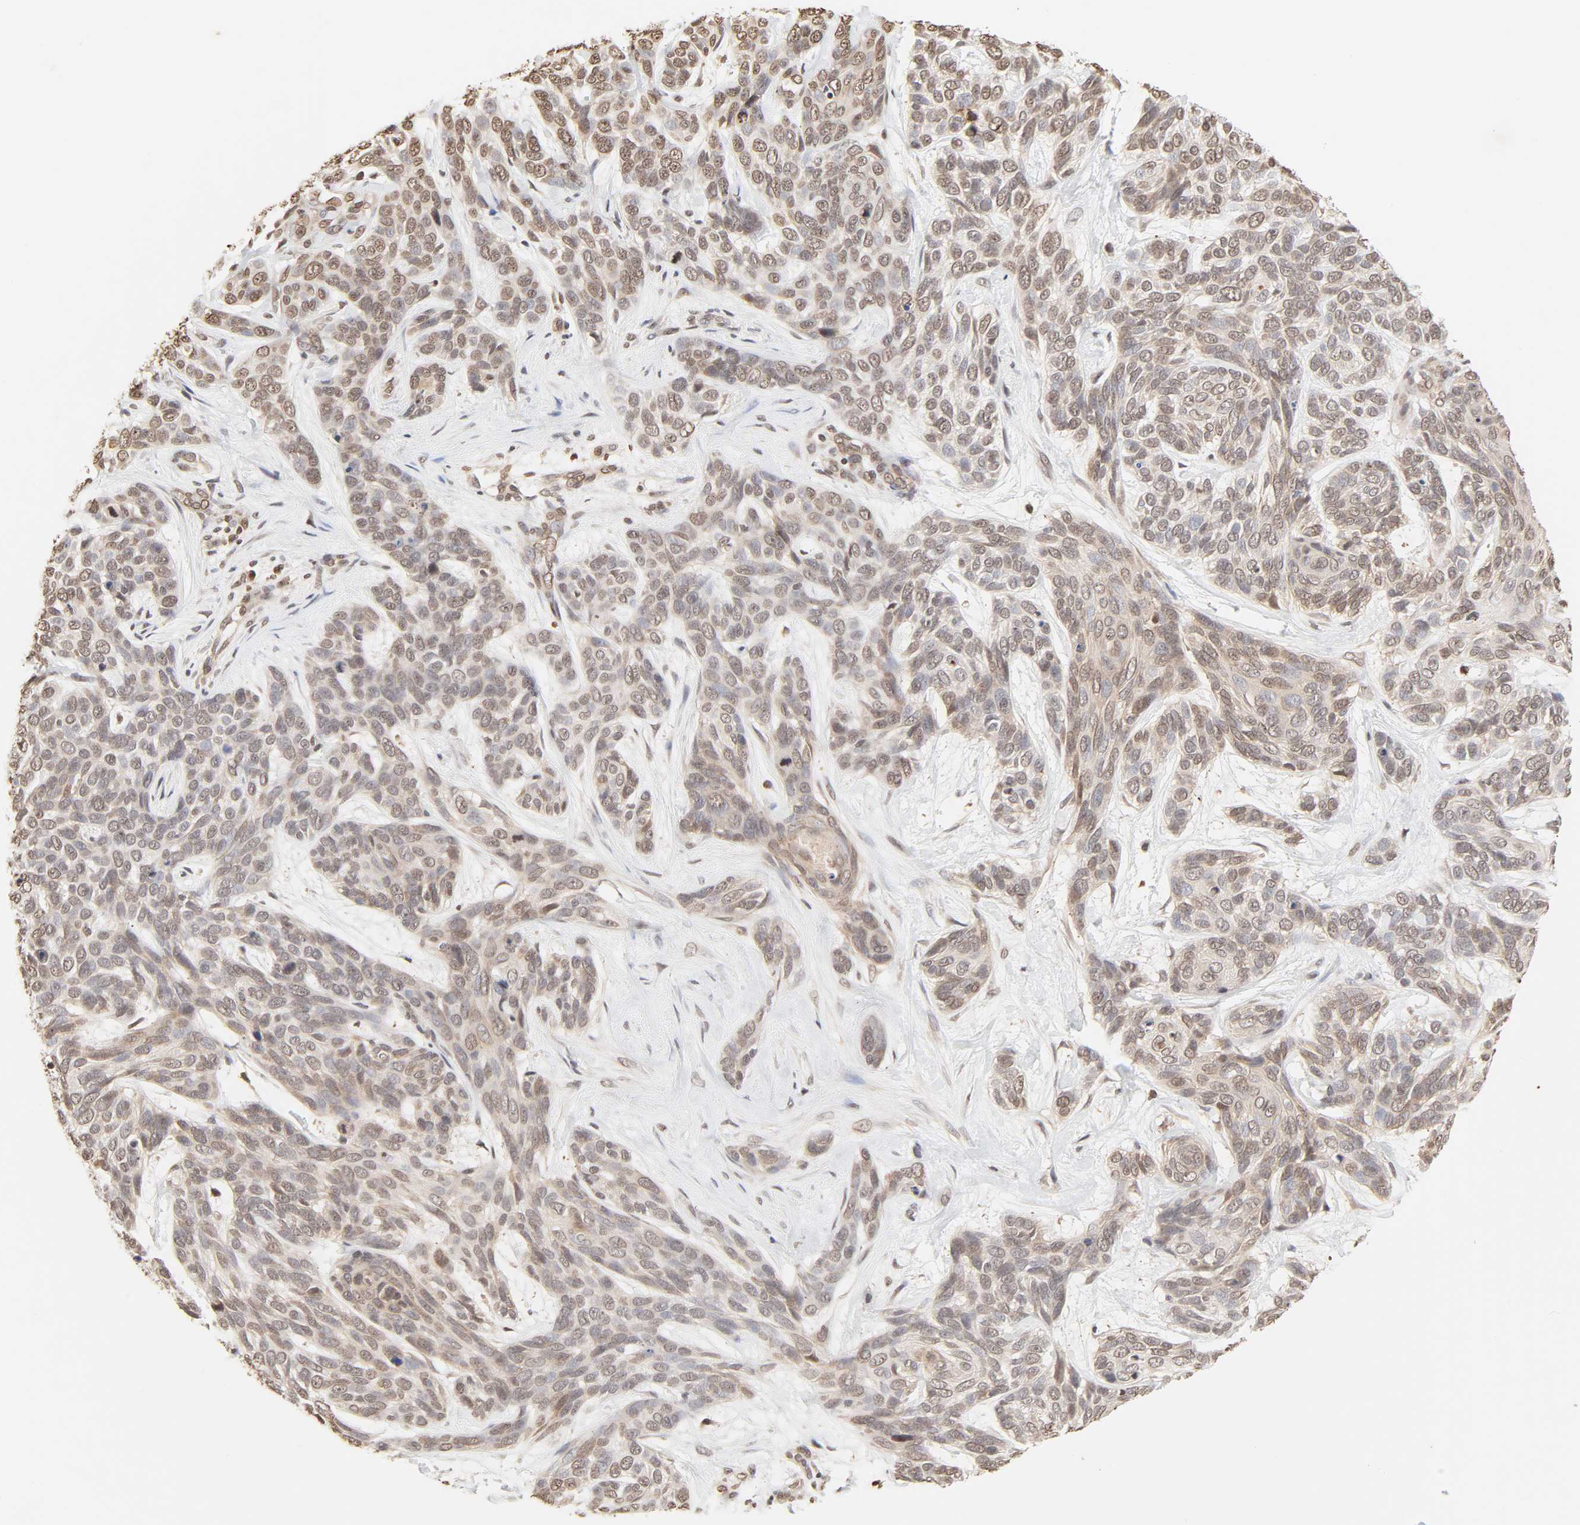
{"staining": {"intensity": "weak", "quantity": "25%-75%", "location": "cytoplasmic/membranous,nuclear"}, "tissue": "skin cancer", "cell_type": "Tumor cells", "image_type": "cancer", "snomed": [{"axis": "morphology", "description": "Basal cell carcinoma"}, {"axis": "topography", "description": "Skin"}], "caption": "Tumor cells exhibit weak cytoplasmic/membranous and nuclear positivity in approximately 25%-75% of cells in skin basal cell carcinoma.", "gene": "TBL1X", "patient": {"sex": "male", "age": 87}}